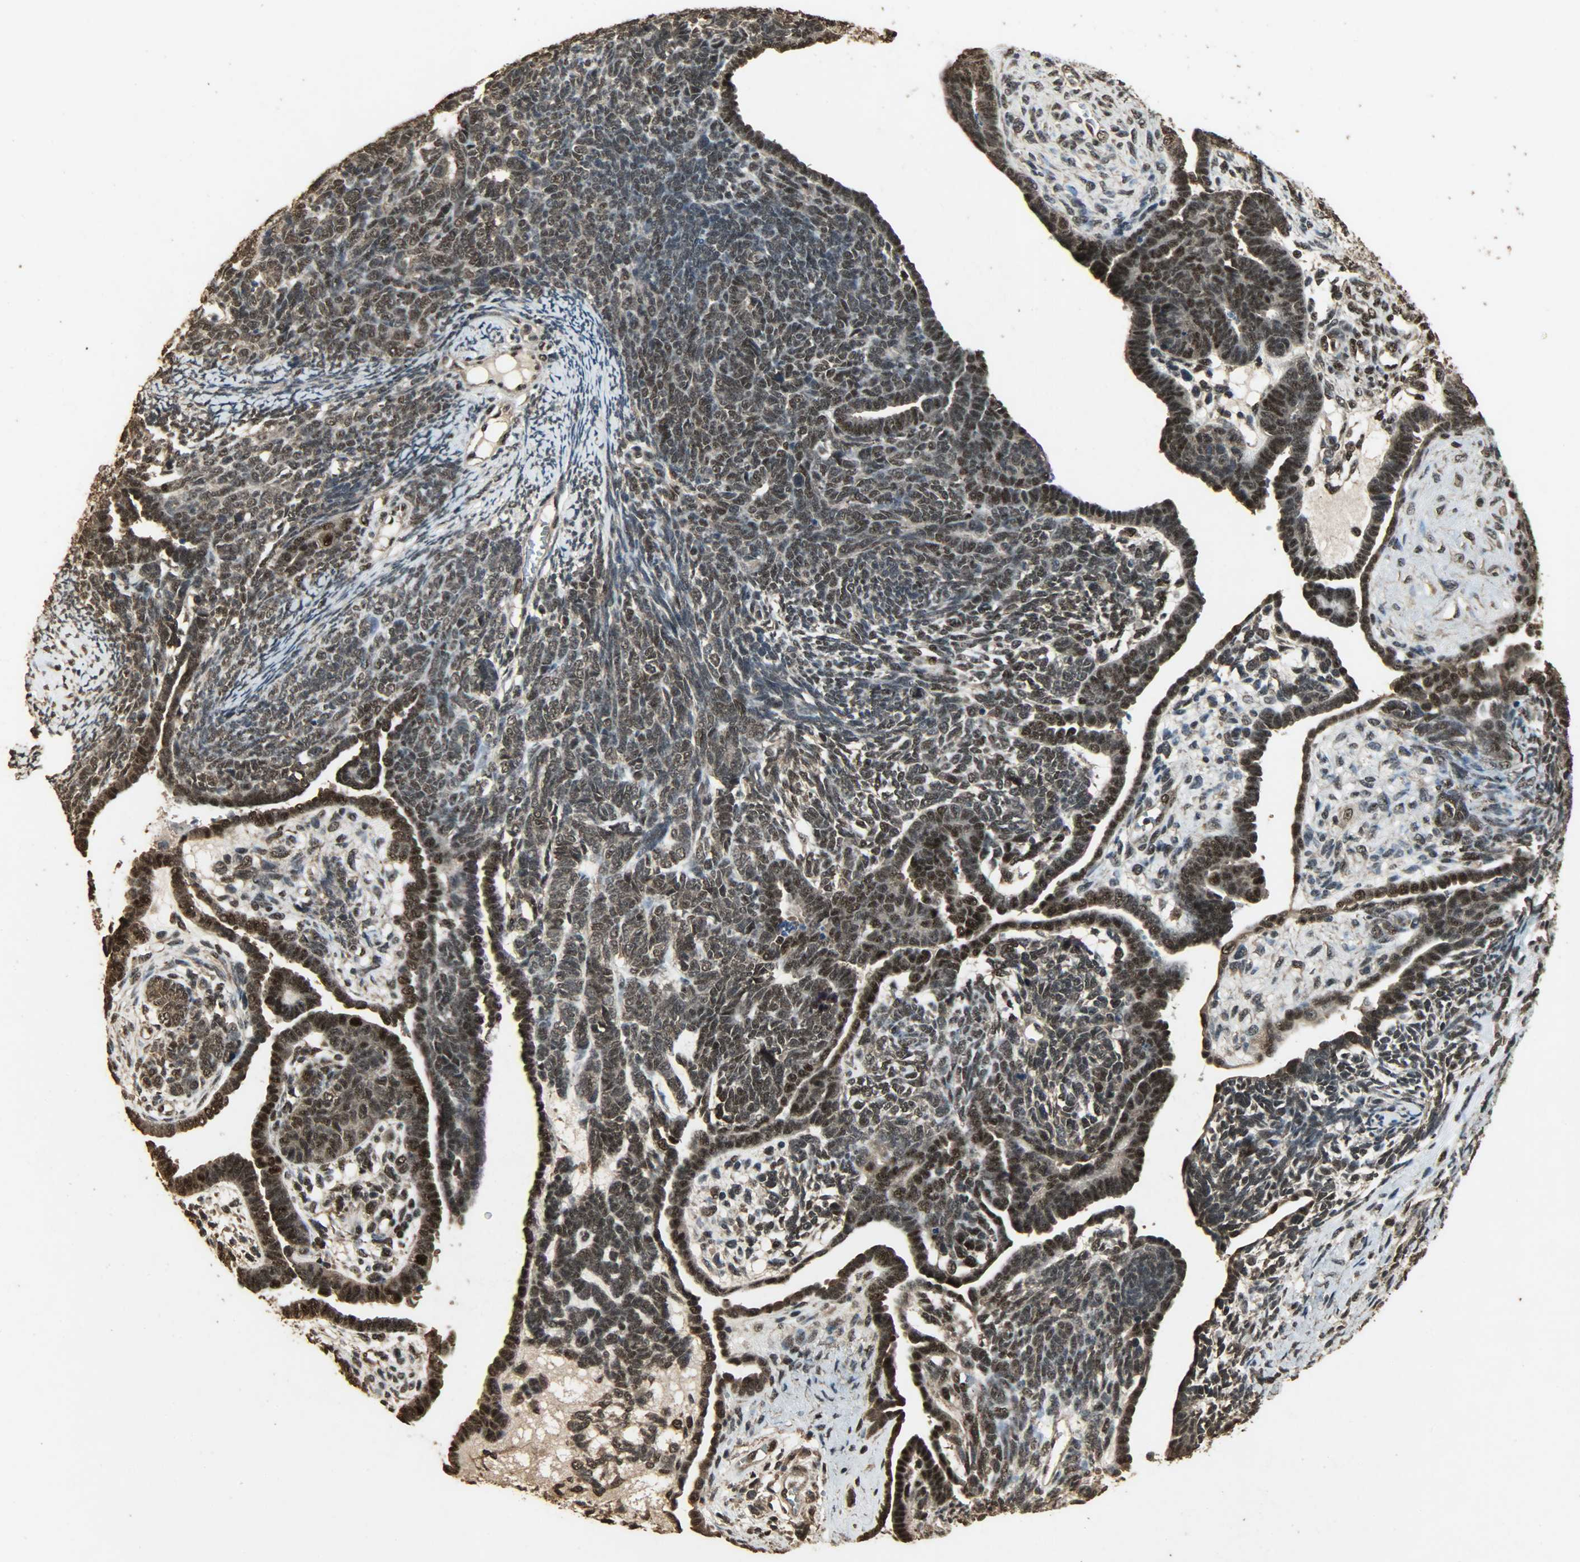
{"staining": {"intensity": "strong", "quantity": ">75%", "location": "cytoplasmic/membranous,nuclear"}, "tissue": "endometrial cancer", "cell_type": "Tumor cells", "image_type": "cancer", "snomed": [{"axis": "morphology", "description": "Neoplasm, malignant, NOS"}, {"axis": "topography", "description": "Endometrium"}], "caption": "The image exhibits a brown stain indicating the presence of a protein in the cytoplasmic/membranous and nuclear of tumor cells in endometrial cancer.", "gene": "CCNT2", "patient": {"sex": "female", "age": 74}}